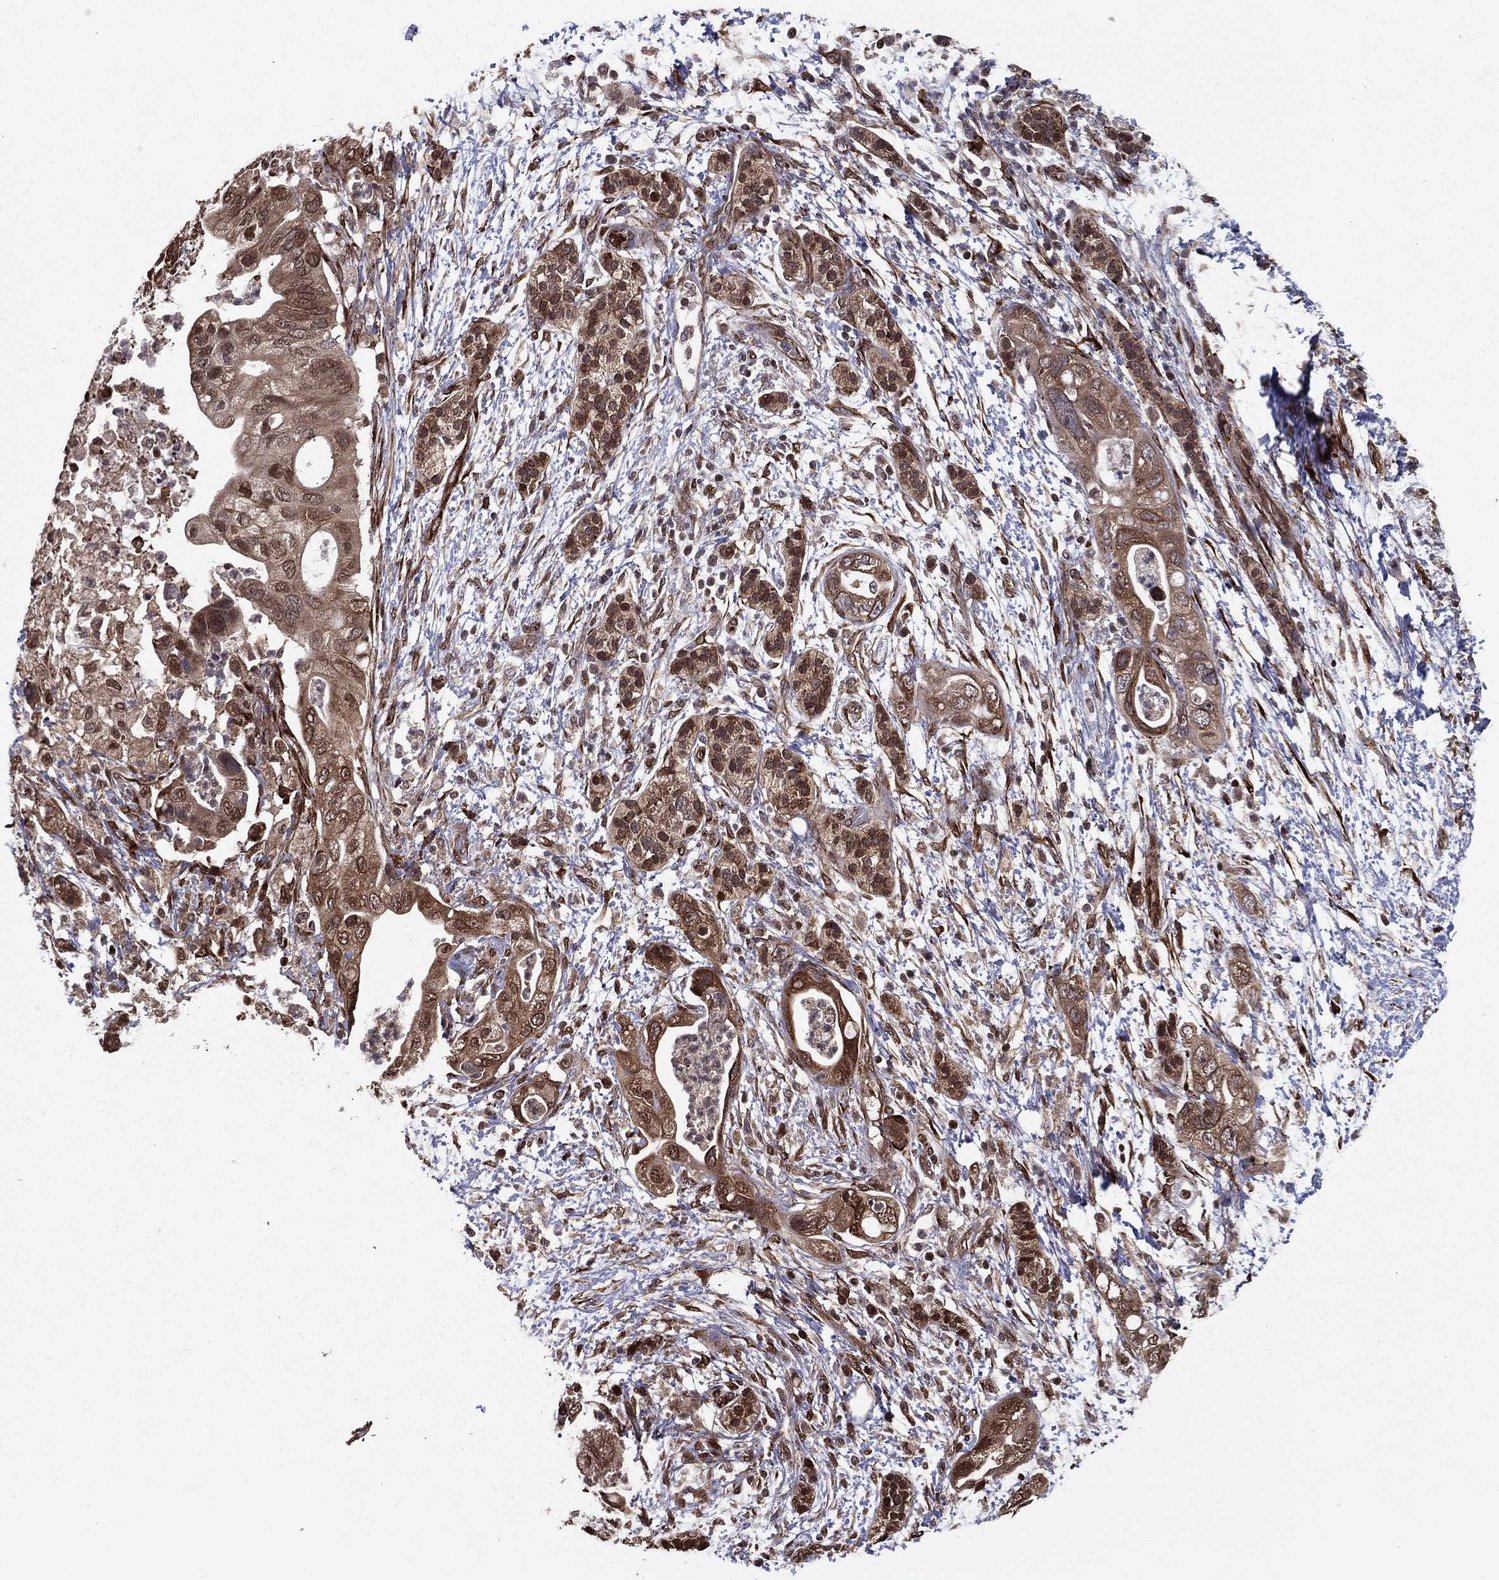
{"staining": {"intensity": "moderate", "quantity": ">75%", "location": "cytoplasmic/membranous"}, "tissue": "pancreatic cancer", "cell_type": "Tumor cells", "image_type": "cancer", "snomed": [{"axis": "morphology", "description": "Adenocarcinoma, NOS"}, {"axis": "topography", "description": "Pancreas"}], "caption": "High-magnification brightfield microscopy of pancreatic cancer (adenocarcinoma) stained with DAB (brown) and counterstained with hematoxylin (blue). tumor cells exhibit moderate cytoplasmic/membranous expression is seen in approximately>75% of cells.", "gene": "CERS2", "patient": {"sex": "female", "age": 72}}